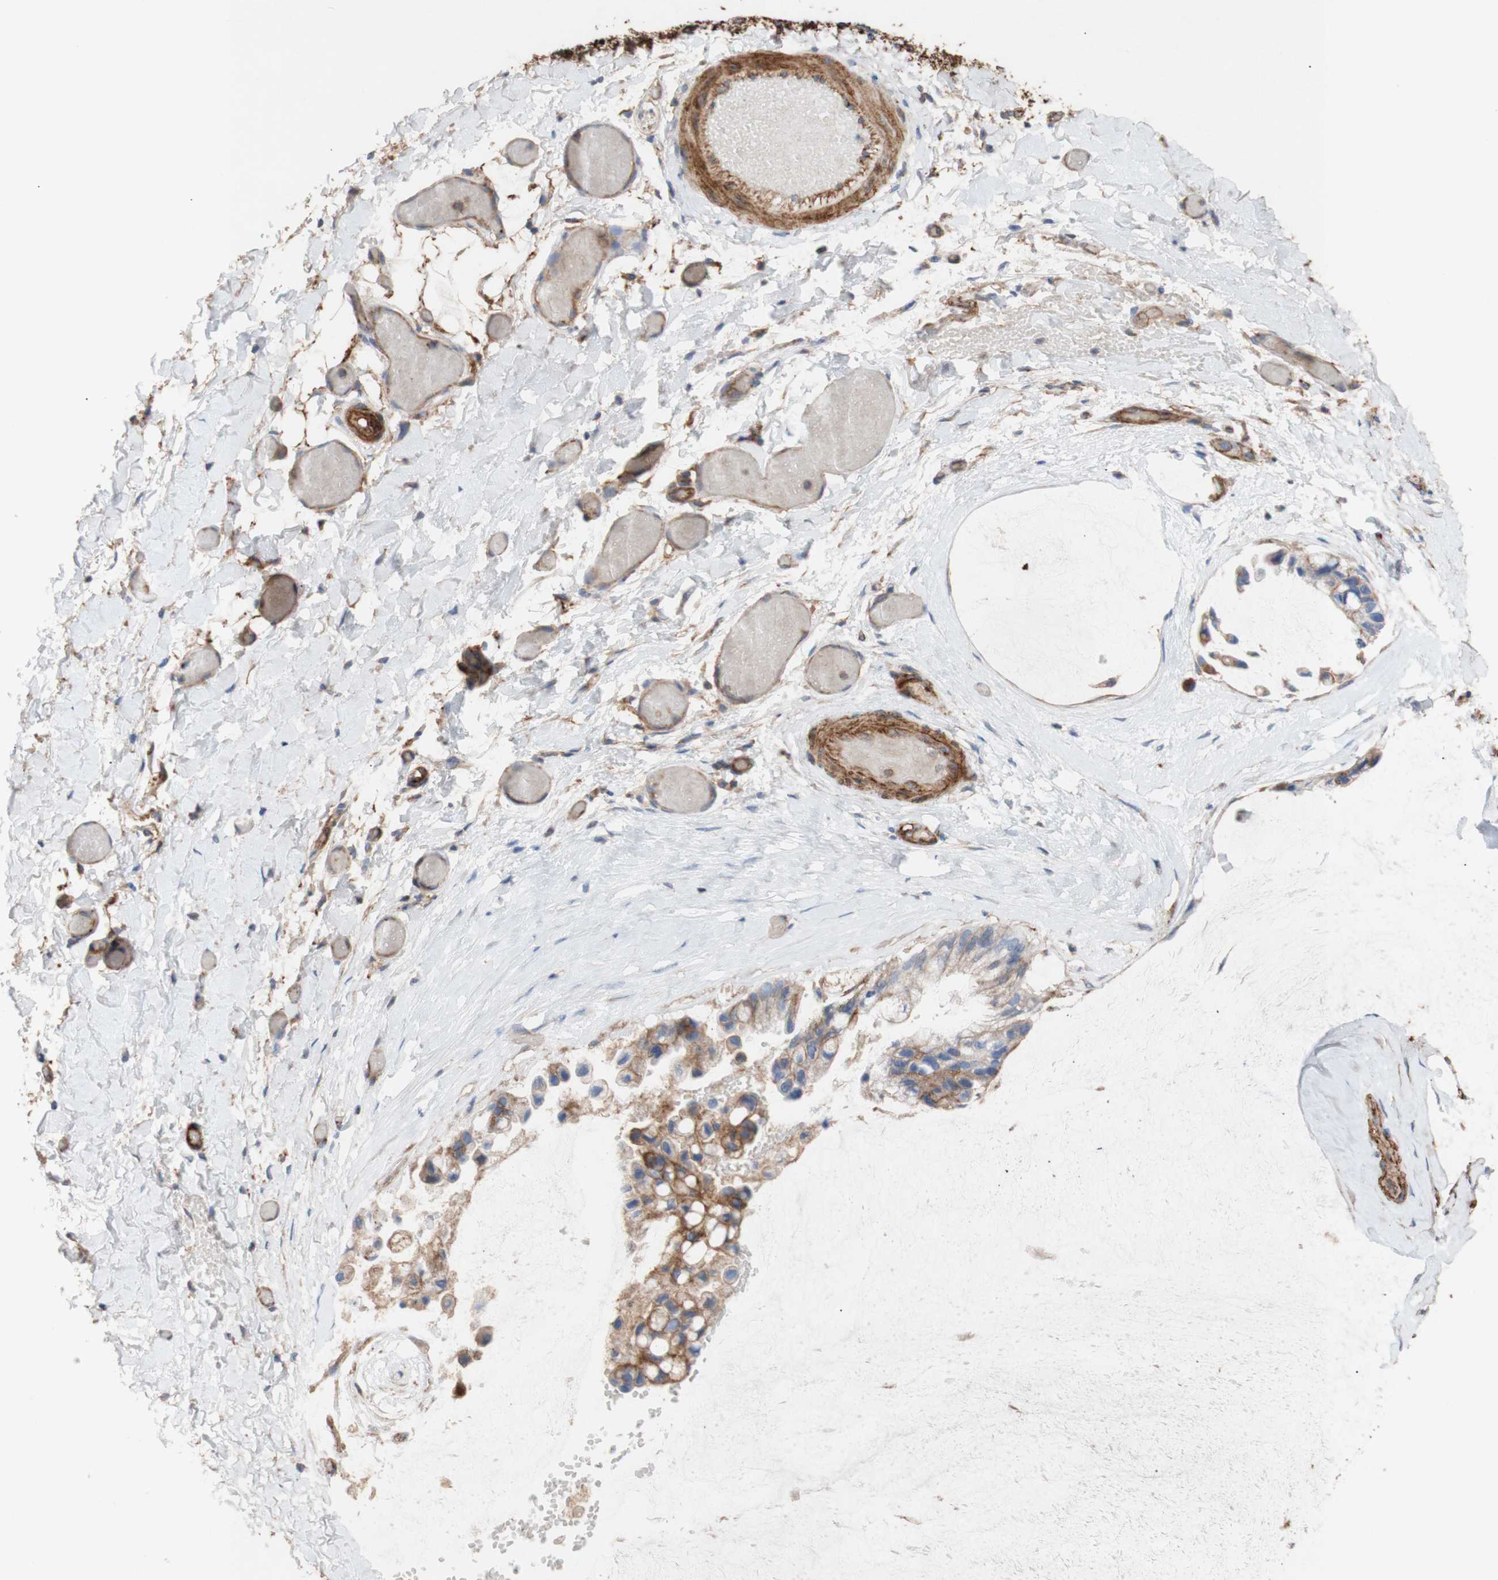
{"staining": {"intensity": "moderate", "quantity": "25%-75%", "location": "cytoplasmic/membranous"}, "tissue": "ovarian cancer", "cell_type": "Tumor cells", "image_type": "cancer", "snomed": [{"axis": "morphology", "description": "Cystadenocarcinoma, mucinous, NOS"}, {"axis": "topography", "description": "Ovary"}], "caption": "Immunohistochemical staining of human ovarian mucinous cystadenocarcinoma demonstrates moderate cytoplasmic/membranous protein positivity in approximately 25%-75% of tumor cells. Ihc stains the protein of interest in brown and the nuclei are stained blue.", "gene": "ATP2A3", "patient": {"sex": "female", "age": 39}}